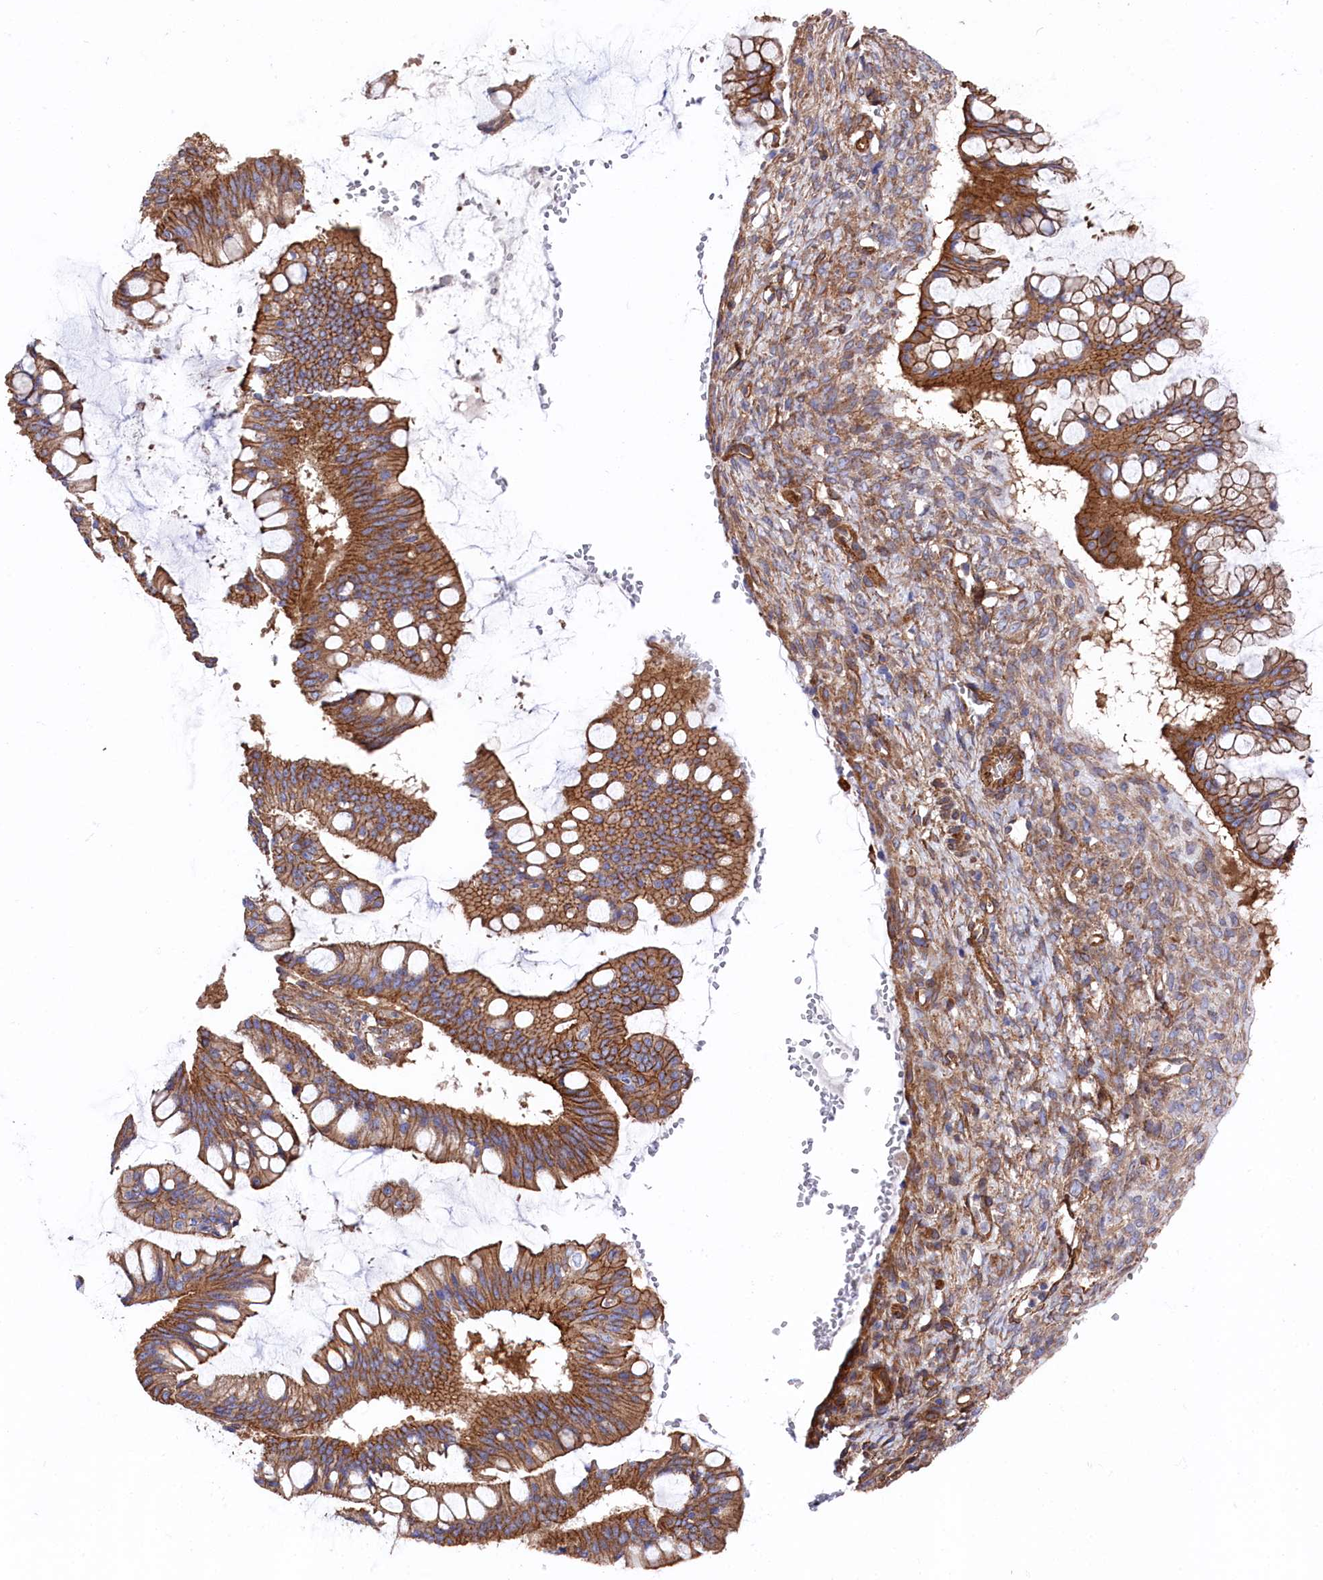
{"staining": {"intensity": "strong", "quantity": ">75%", "location": "cytoplasmic/membranous"}, "tissue": "ovarian cancer", "cell_type": "Tumor cells", "image_type": "cancer", "snomed": [{"axis": "morphology", "description": "Cystadenocarcinoma, mucinous, NOS"}, {"axis": "topography", "description": "Ovary"}], "caption": "A histopathology image of human mucinous cystadenocarcinoma (ovarian) stained for a protein demonstrates strong cytoplasmic/membranous brown staining in tumor cells. Nuclei are stained in blue.", "gene": "TNKS1BP1", "patient": {"sex": "female", "age": 73}}